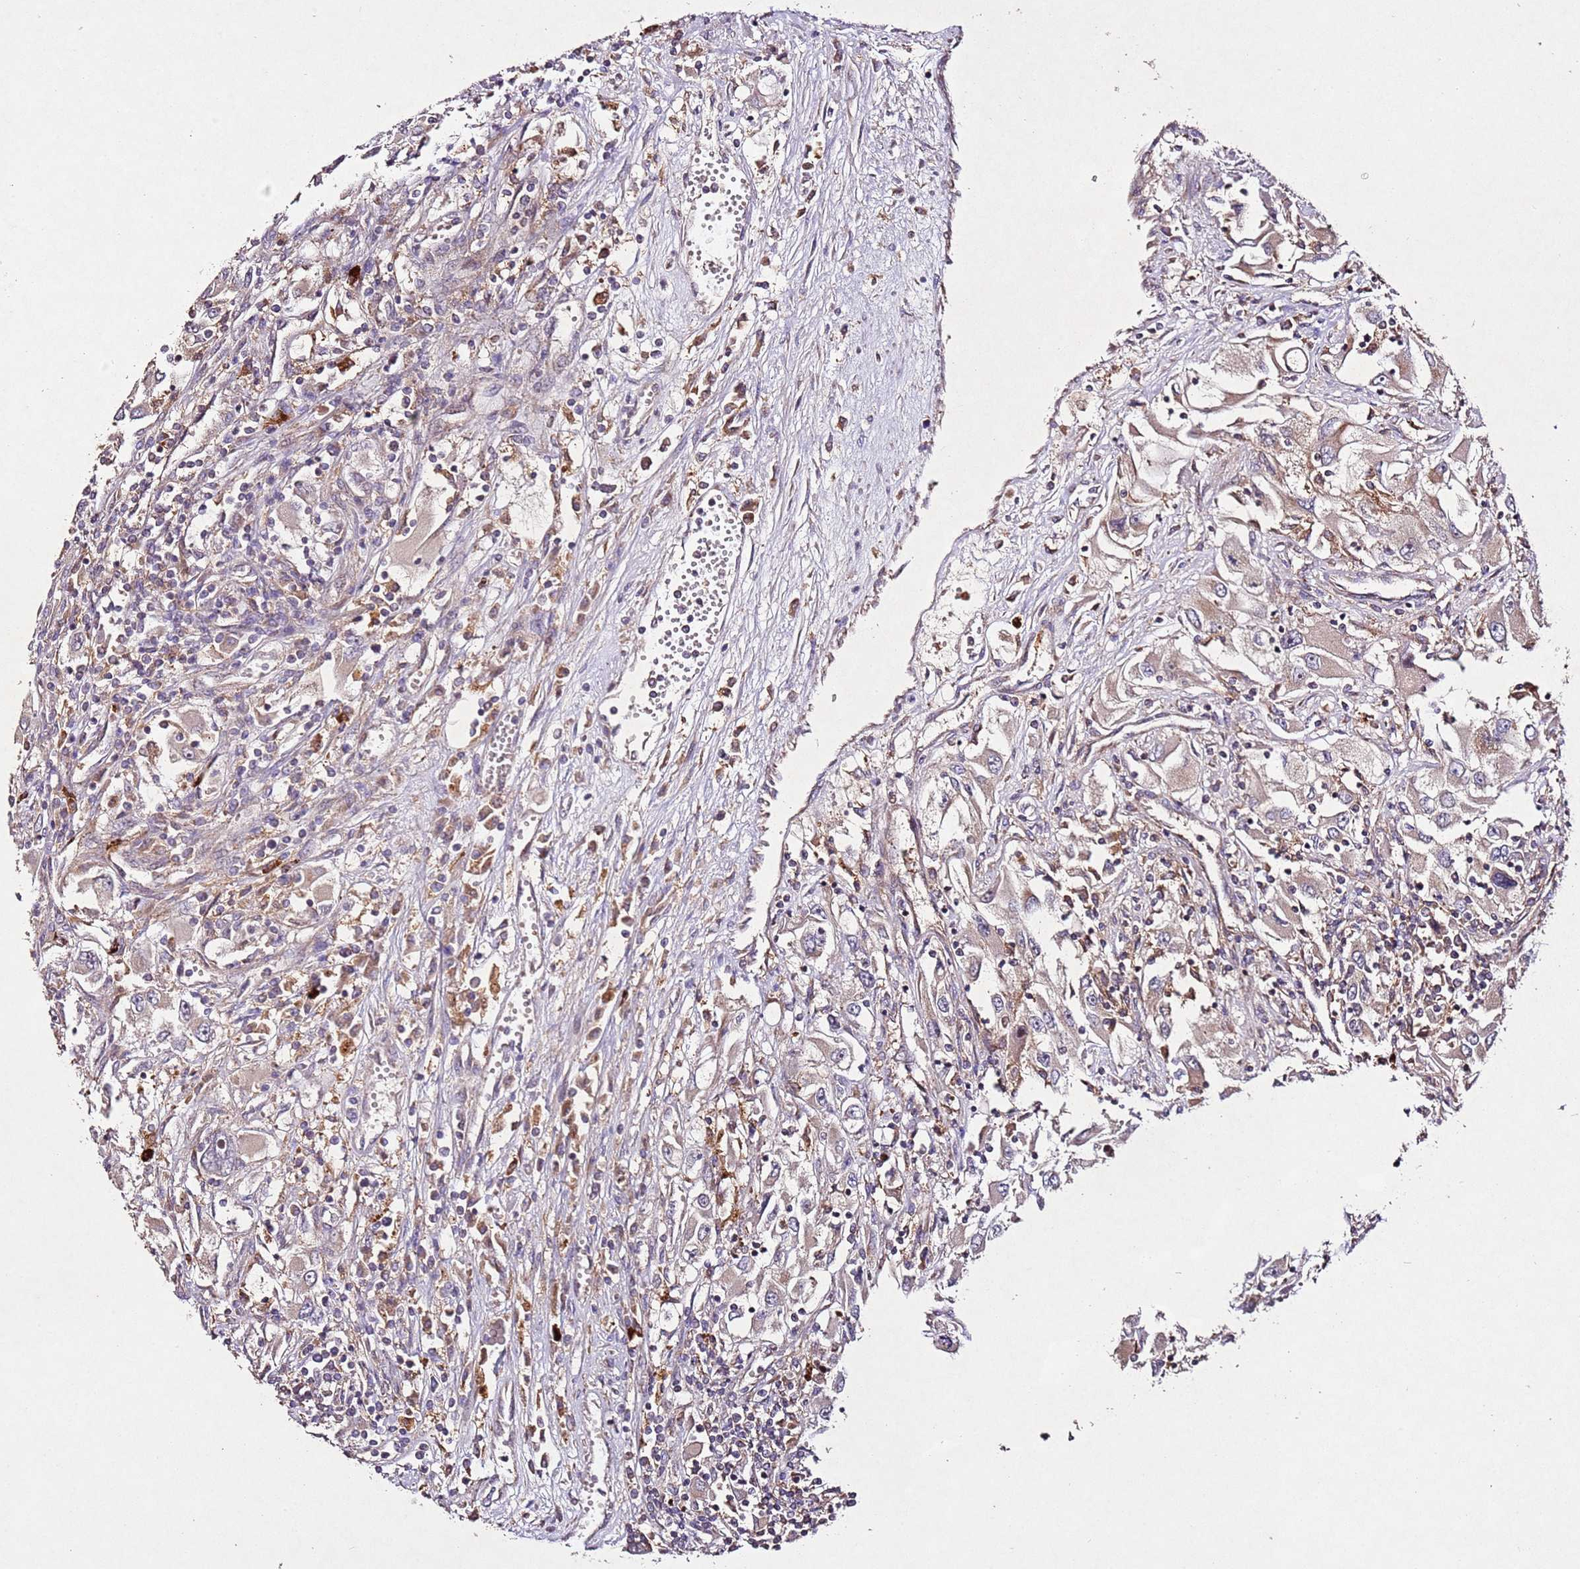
{"staining": {"intensity": "weak", "quantity": "<25%", "location": "cytoplasmic/membranous"}, "tissue": "renal cancer", "cell_type": "Tumor cells", "image_type": "cancer", "snomed": [{"axis": "morphology", "description": "Adenocarcinoma, NOS"}, {"axis": "topography", "description": "Kidney"}], "caption": "DAB (3,3'-diaminobenzidine) immunohistochemical staining of renal adenocarcinoma displays no significant staining in tumor cells. Nuclei are stained in blue.", "gene": "PTMA", "patient": {"sex": "female", "age": 52}}